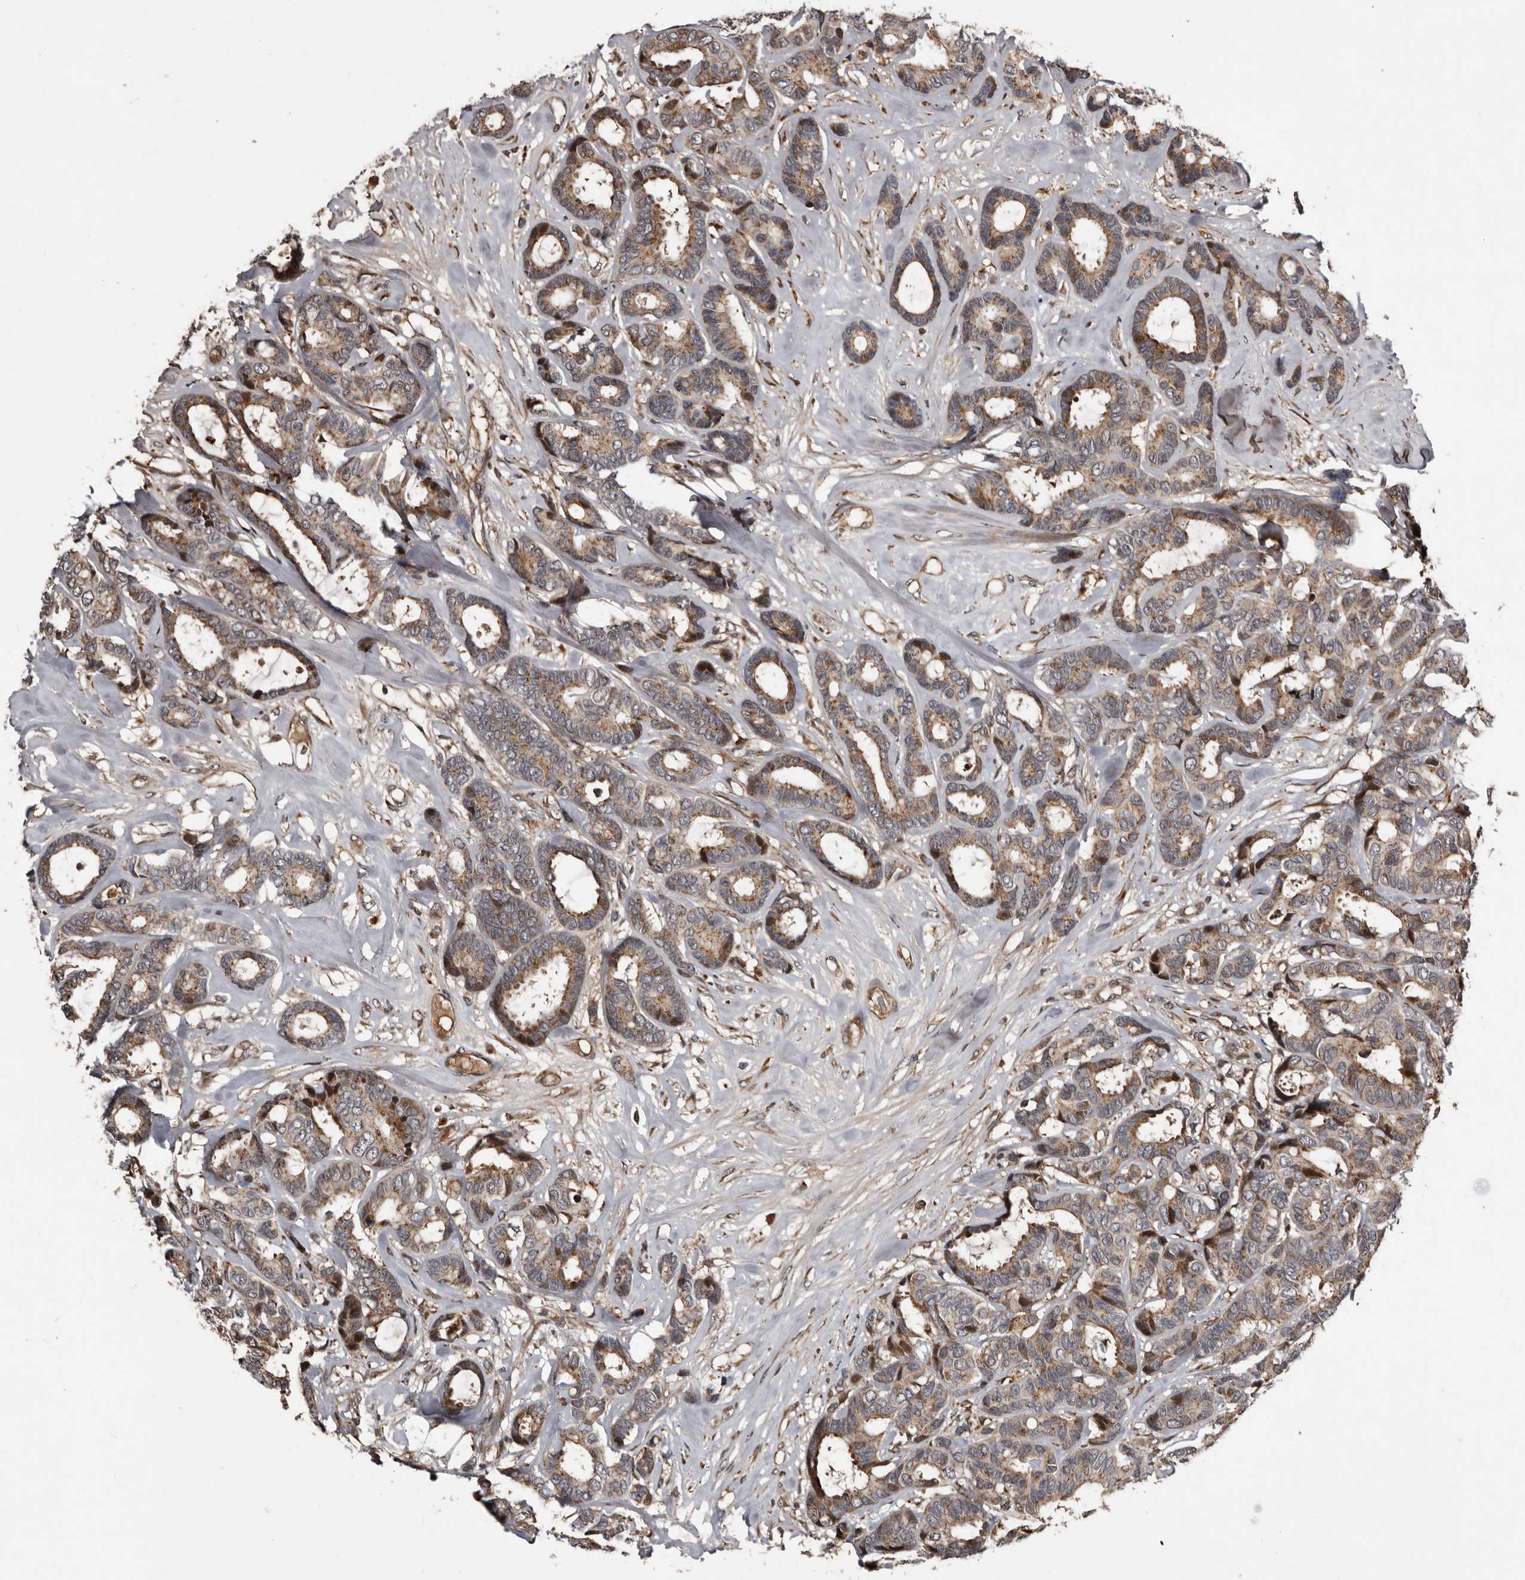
{"staining": {"intensity": "moderate", "quantity": "25%-75%", "location": "cytoplasmic/membranous"}, "tissue": "breast cancer", "cell_type": "Tumor cells", "image_type": "cancer", "snomed": [{"axis": "morphology", "description": "Duct carcinoma"}, {"axis": "topography", "description": "Breast"}], "caption": "The photomicrograph shows immunohistochemical staining of breast cancer (infiltrating ductal carcinoma). There is moderate cytoplasmic/membranous positivity is identified in about 25%-75% of tumor cells.", "gene": "SERTAD4", "patient": {"sex": "female", "age": 87}}